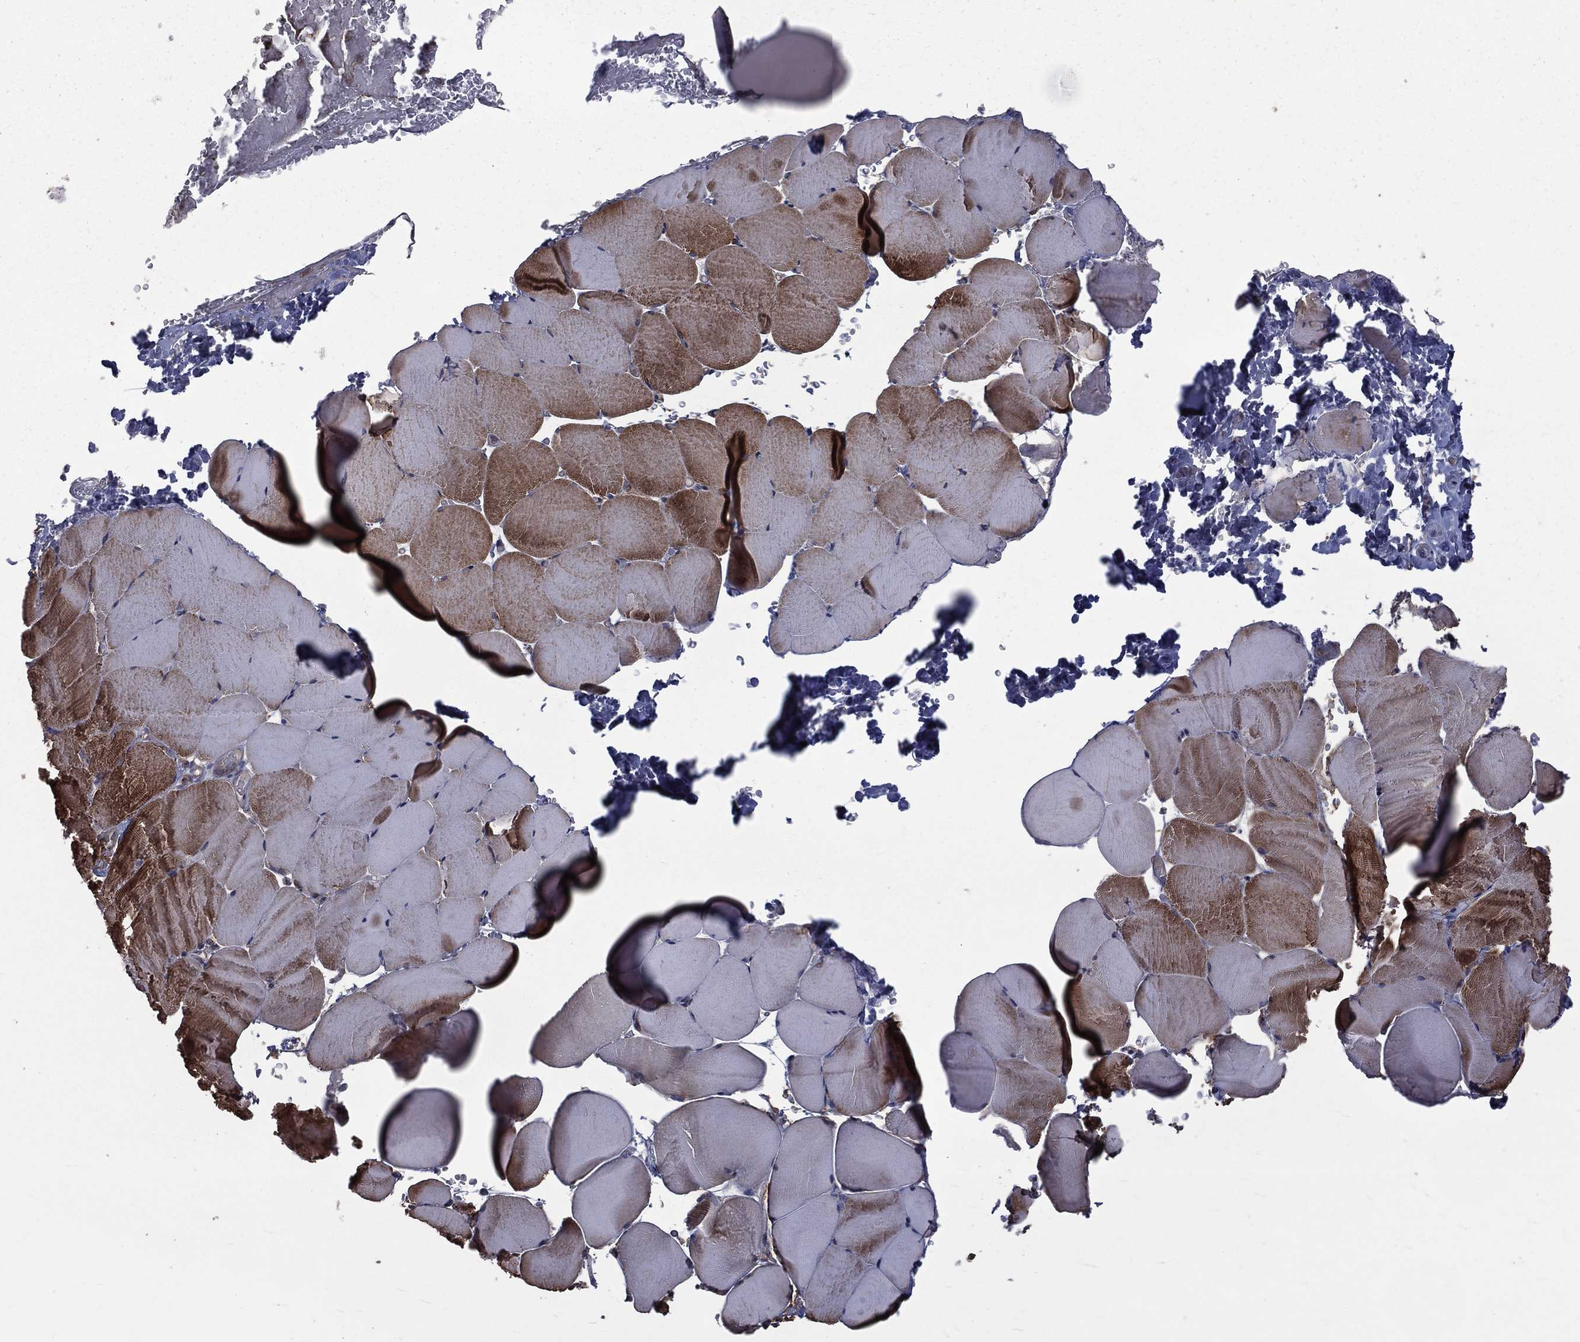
{"staining": {"intensity": "strong", "quantity": "<25%", "location": "cytoplasmic/membranous"}, "tissue": "skeletal muscle", "cell_type": "Myocytes", "image_type": "normal", "snomed": [{"axis": "morphology", "description": "Normal tissue, NOS"}, {"axis": "topography", "description": "Skeletal muscle"}], "caption": "The immunohistochemical stain shows strong cytoplasmic/membranous staining in myocytes of unremarkable skeletal muscle. (IHC, brightfield microscopy, high magnification).", "gene": "OLFML1", "patient": {"sex": "female", "age": 37}}